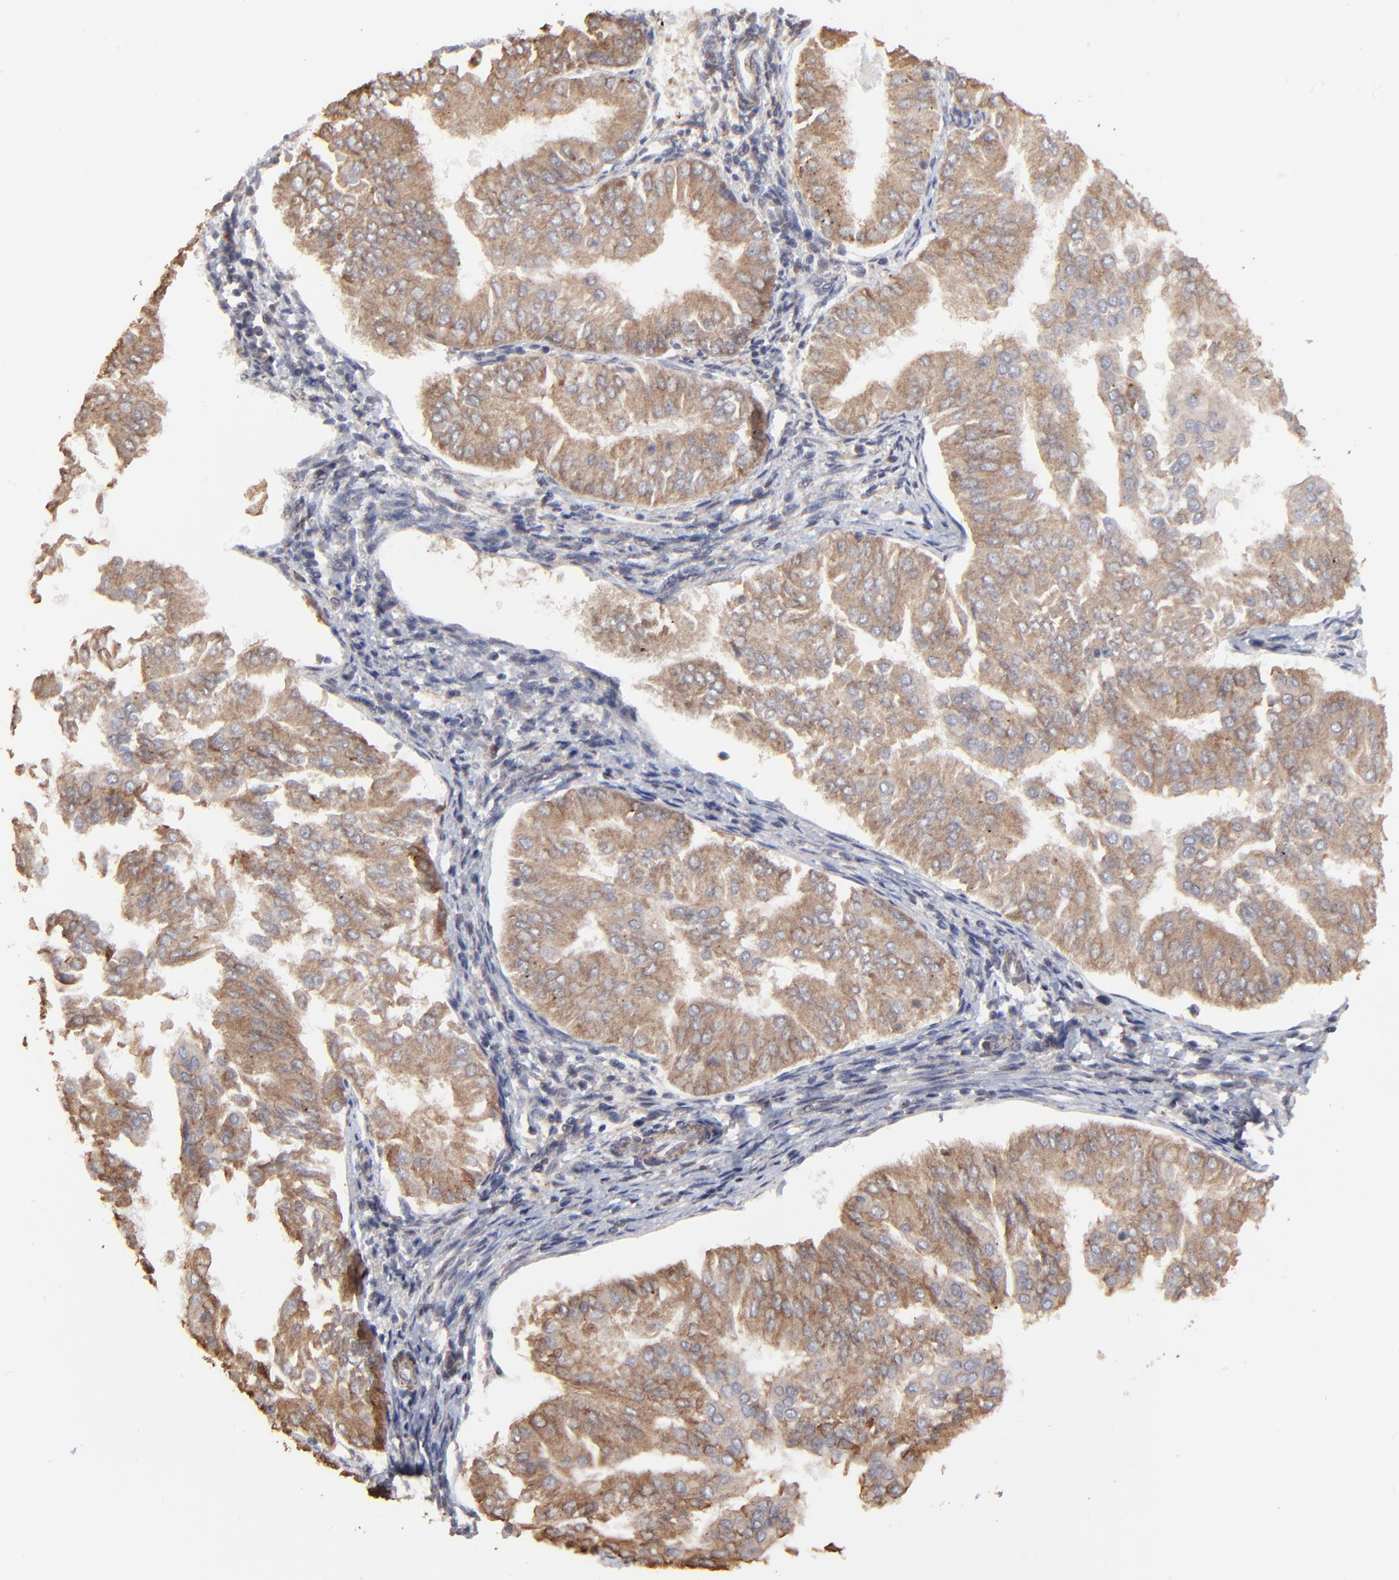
{"staining": {"intensity": "strong", "quantity": ">75%", "location": "cytoplasmic/membranous"}, "tissue": "endometrial cancer", "cell_type": "Tumor cells", "image_type": "cancer", "snomed": [{"axis": "morphology", "description": "Adenocarcinoma, NOS"}, {"axis": "topography", "description": "Endometrium"}], "caption": "Tumor cells exhibit high levels of strong cytoplasmic/membranous positivity in about >75% of cells in human endometrial cancer.", "gene": "ELP2", "patient": {"sex": "female", "age": 53}}